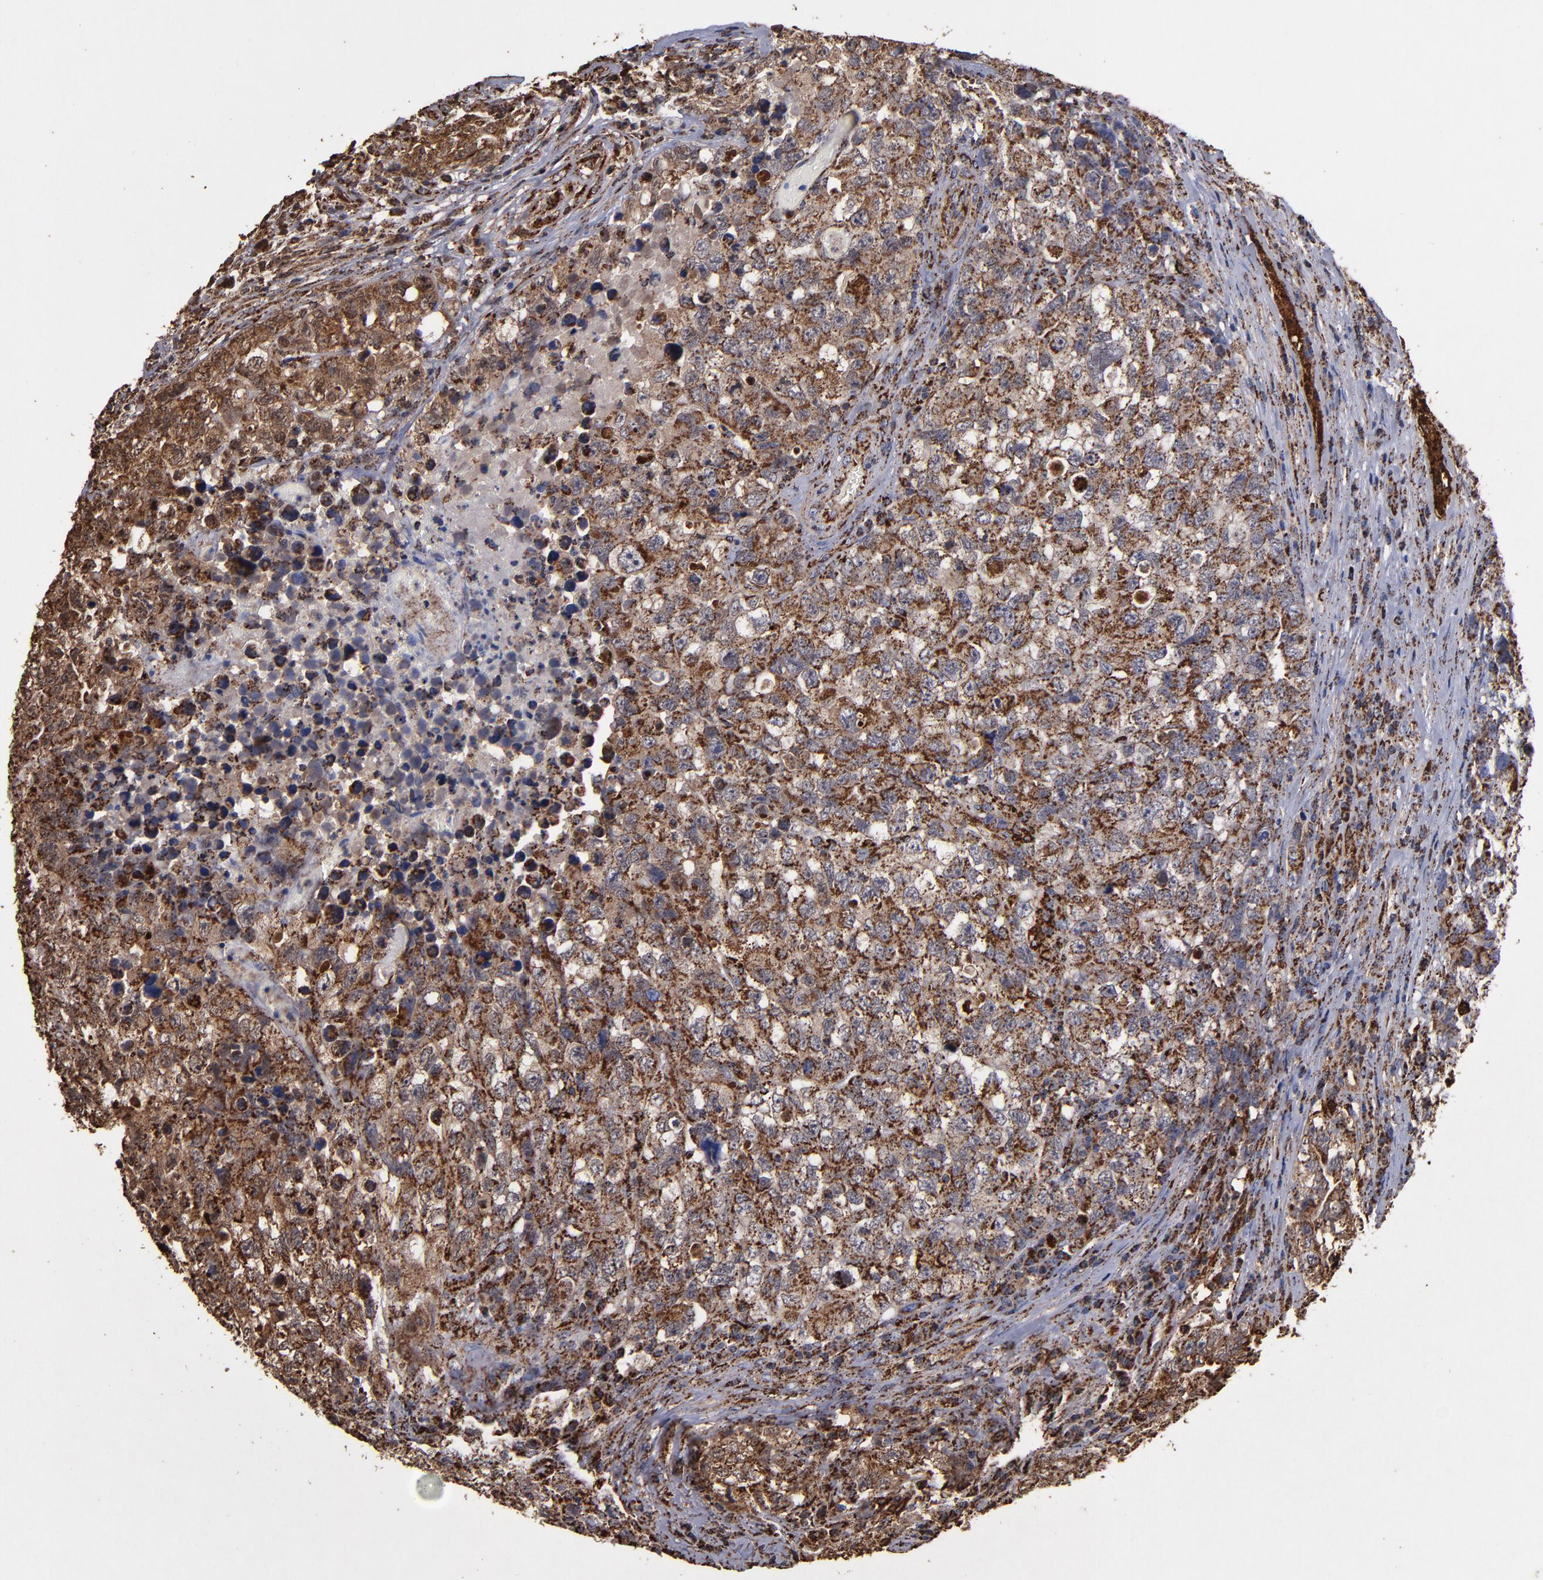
{"staining": {"intensity": "strong", "quantity": ">75%", "location": "cytoplasmic/membranous"}, "tissue": "testis cancer", "cell_type": "Tumor cells", "image_type": "cancer", "snomed": [{"axis": "morphology", "description": "Carcinoma, Embryonal, NOS"}, {"axis": "topography", "description": "Testis"}], "caption": "A photomicrograph of testis embryonal carcinoma stained for a protein reveals strong cytoplasmic/membranous brown staining in tumor cells.", "gene": "SOD2", "patient": {"sex": "male", "age": 31}}